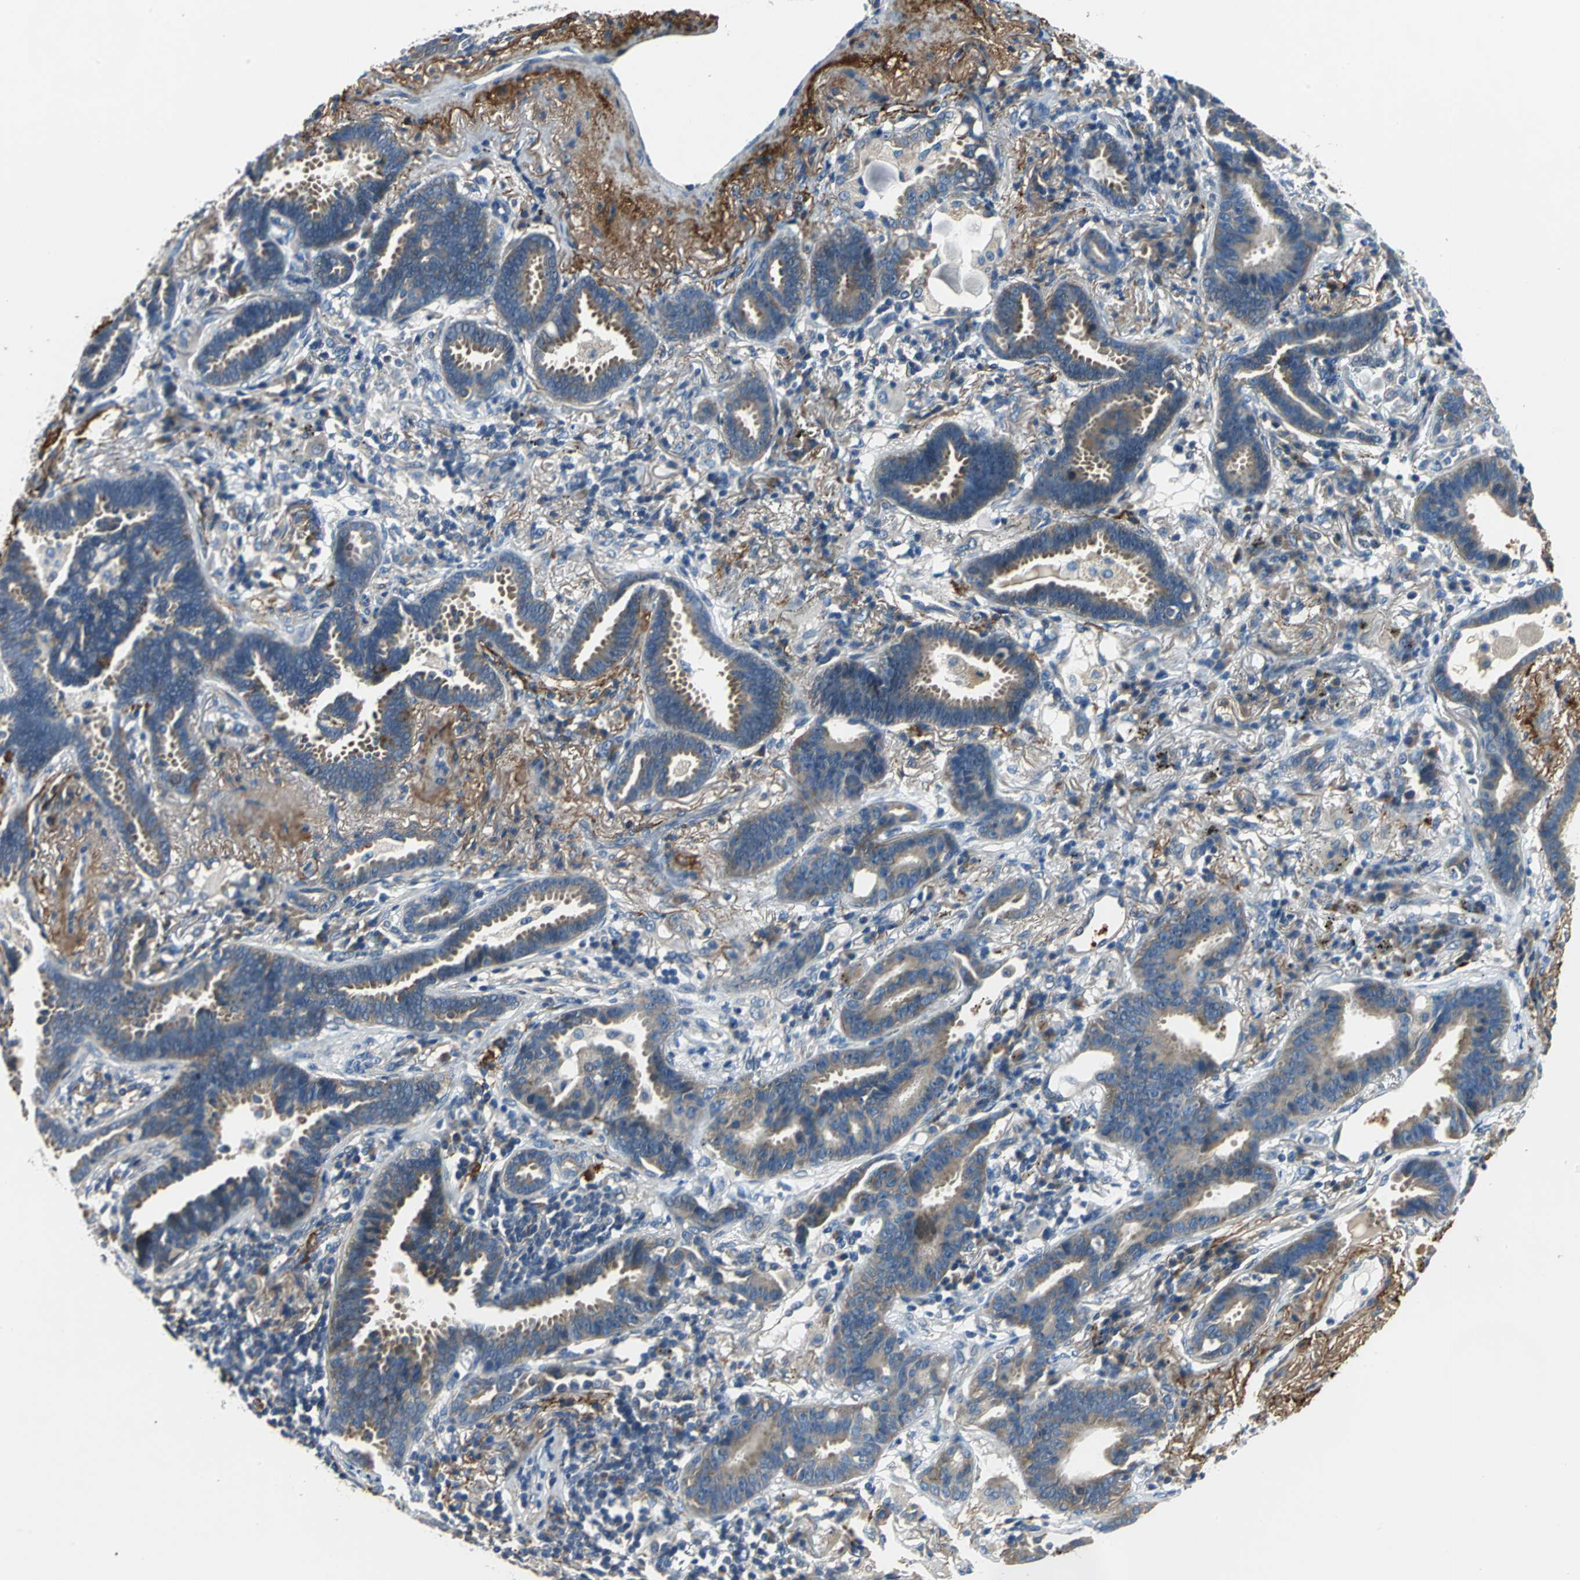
{"staining": {"intensity": "moderate", "quantity": ">75%", "location": "cytoplasmic/membranous"}, "tissue": "lung cancer", "cell_type": "Tumor cells", "image_type": "cancer", "snomed": [{"axis": "morphology", "description": "Adenocarcinoma, NOS"}, {"axis": "topography", "description": "Lung"}], "caption": "Lung adenocarcinoma stained with a brown dye displays moderate cytoplasmic/membranous positive staining in approximately >75% of tumor cells.", "gene": "SLC16A7", "patient": {"sex": "female", "age": 64}}